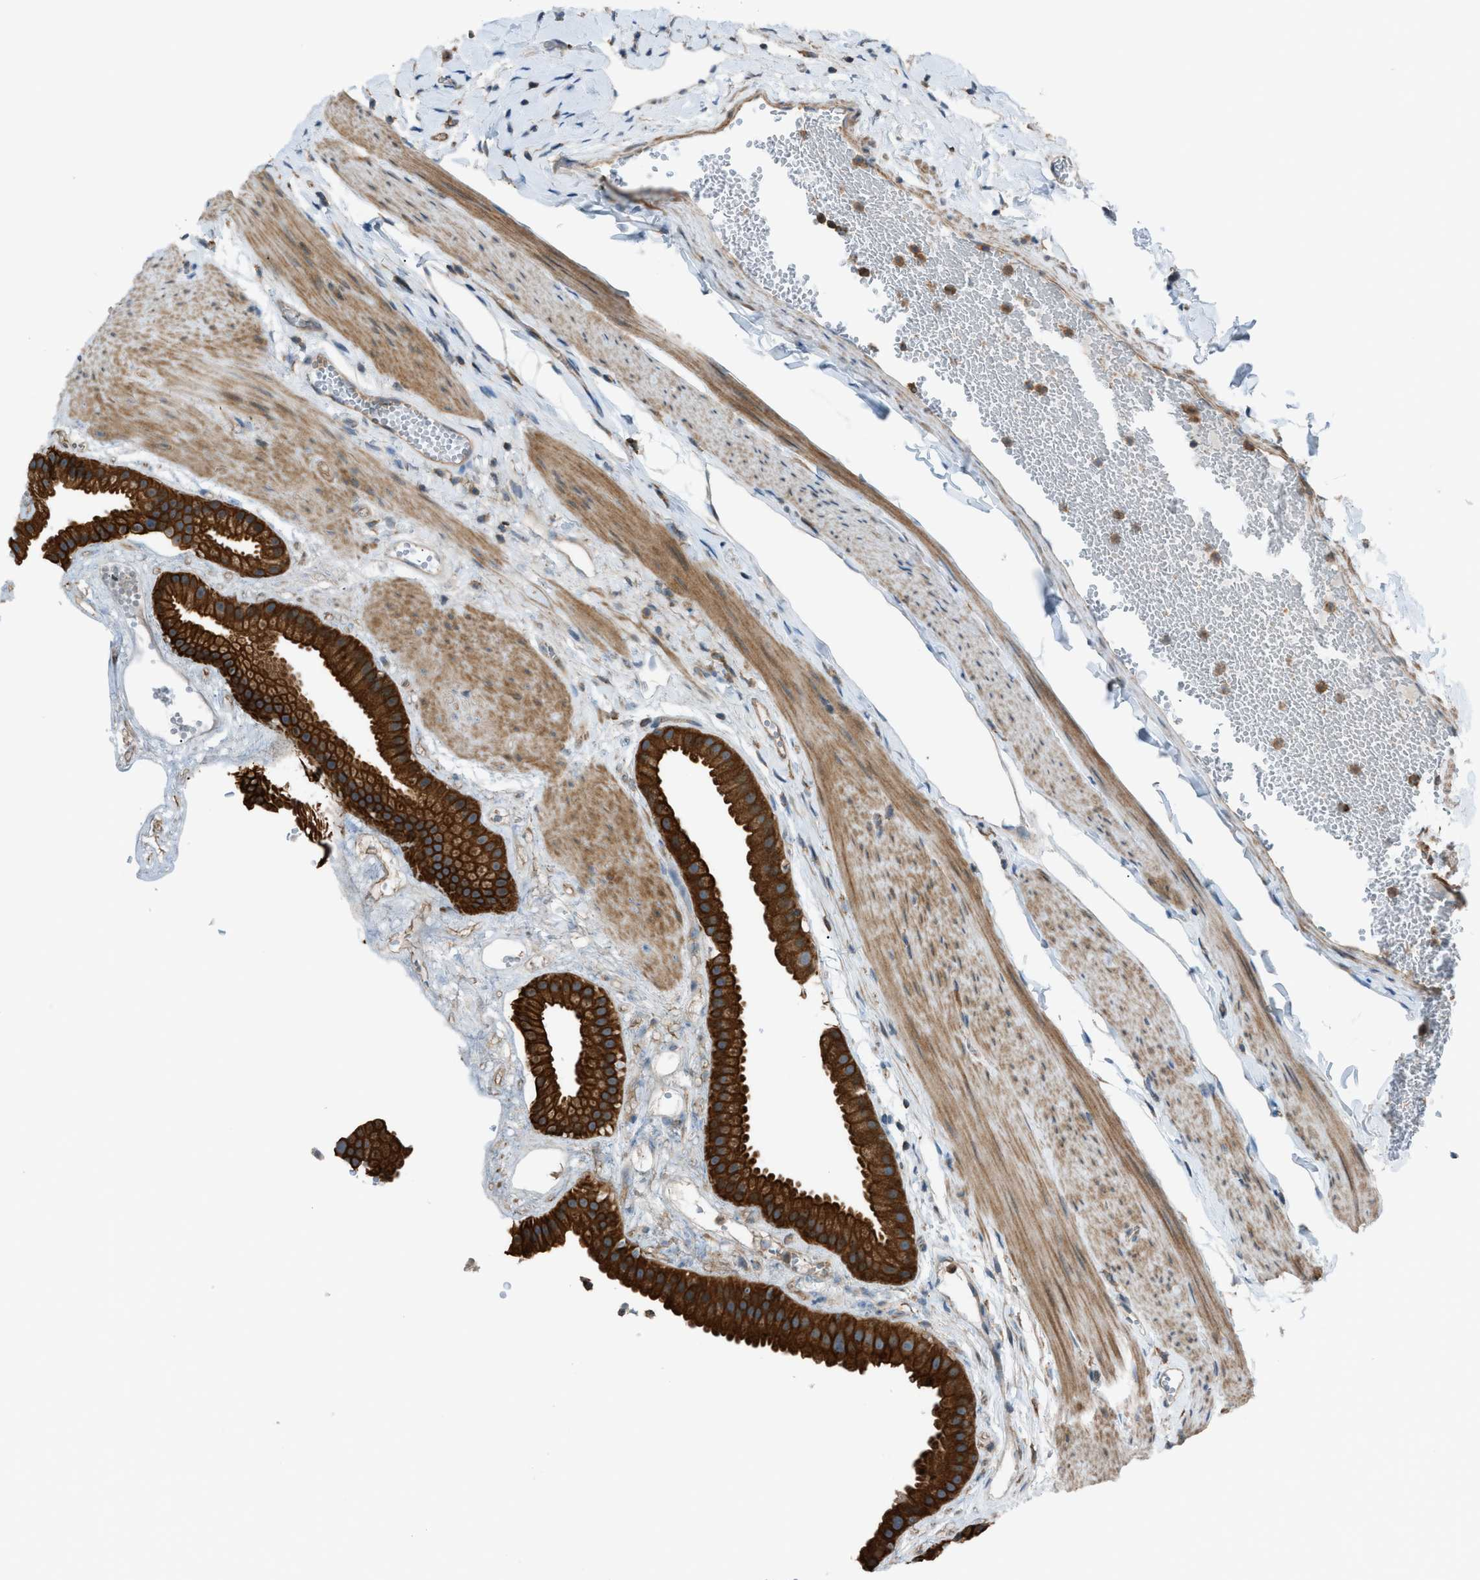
{"staining": {"intensity": "strong", "quantity": ">75%", "location": "cytoplasmic/membranous"}, "tissue": "gallbladder", "cell_type": "Glandular cells", "image_type": "normal", "snomed": [{"axis": "morphology", "description": "Normal tissue, NOS"}, {"axis": "topography", "description": "Gallbladder"}], "caption": "Immunohistochemical staining of benign human gallbladder displays >75% levels of strong cytoplasmic/membranous protein positivity in about >75% of glandular cells.", "gene": "DYRK1A", "patient": {"sex": "female", "age": 64}}